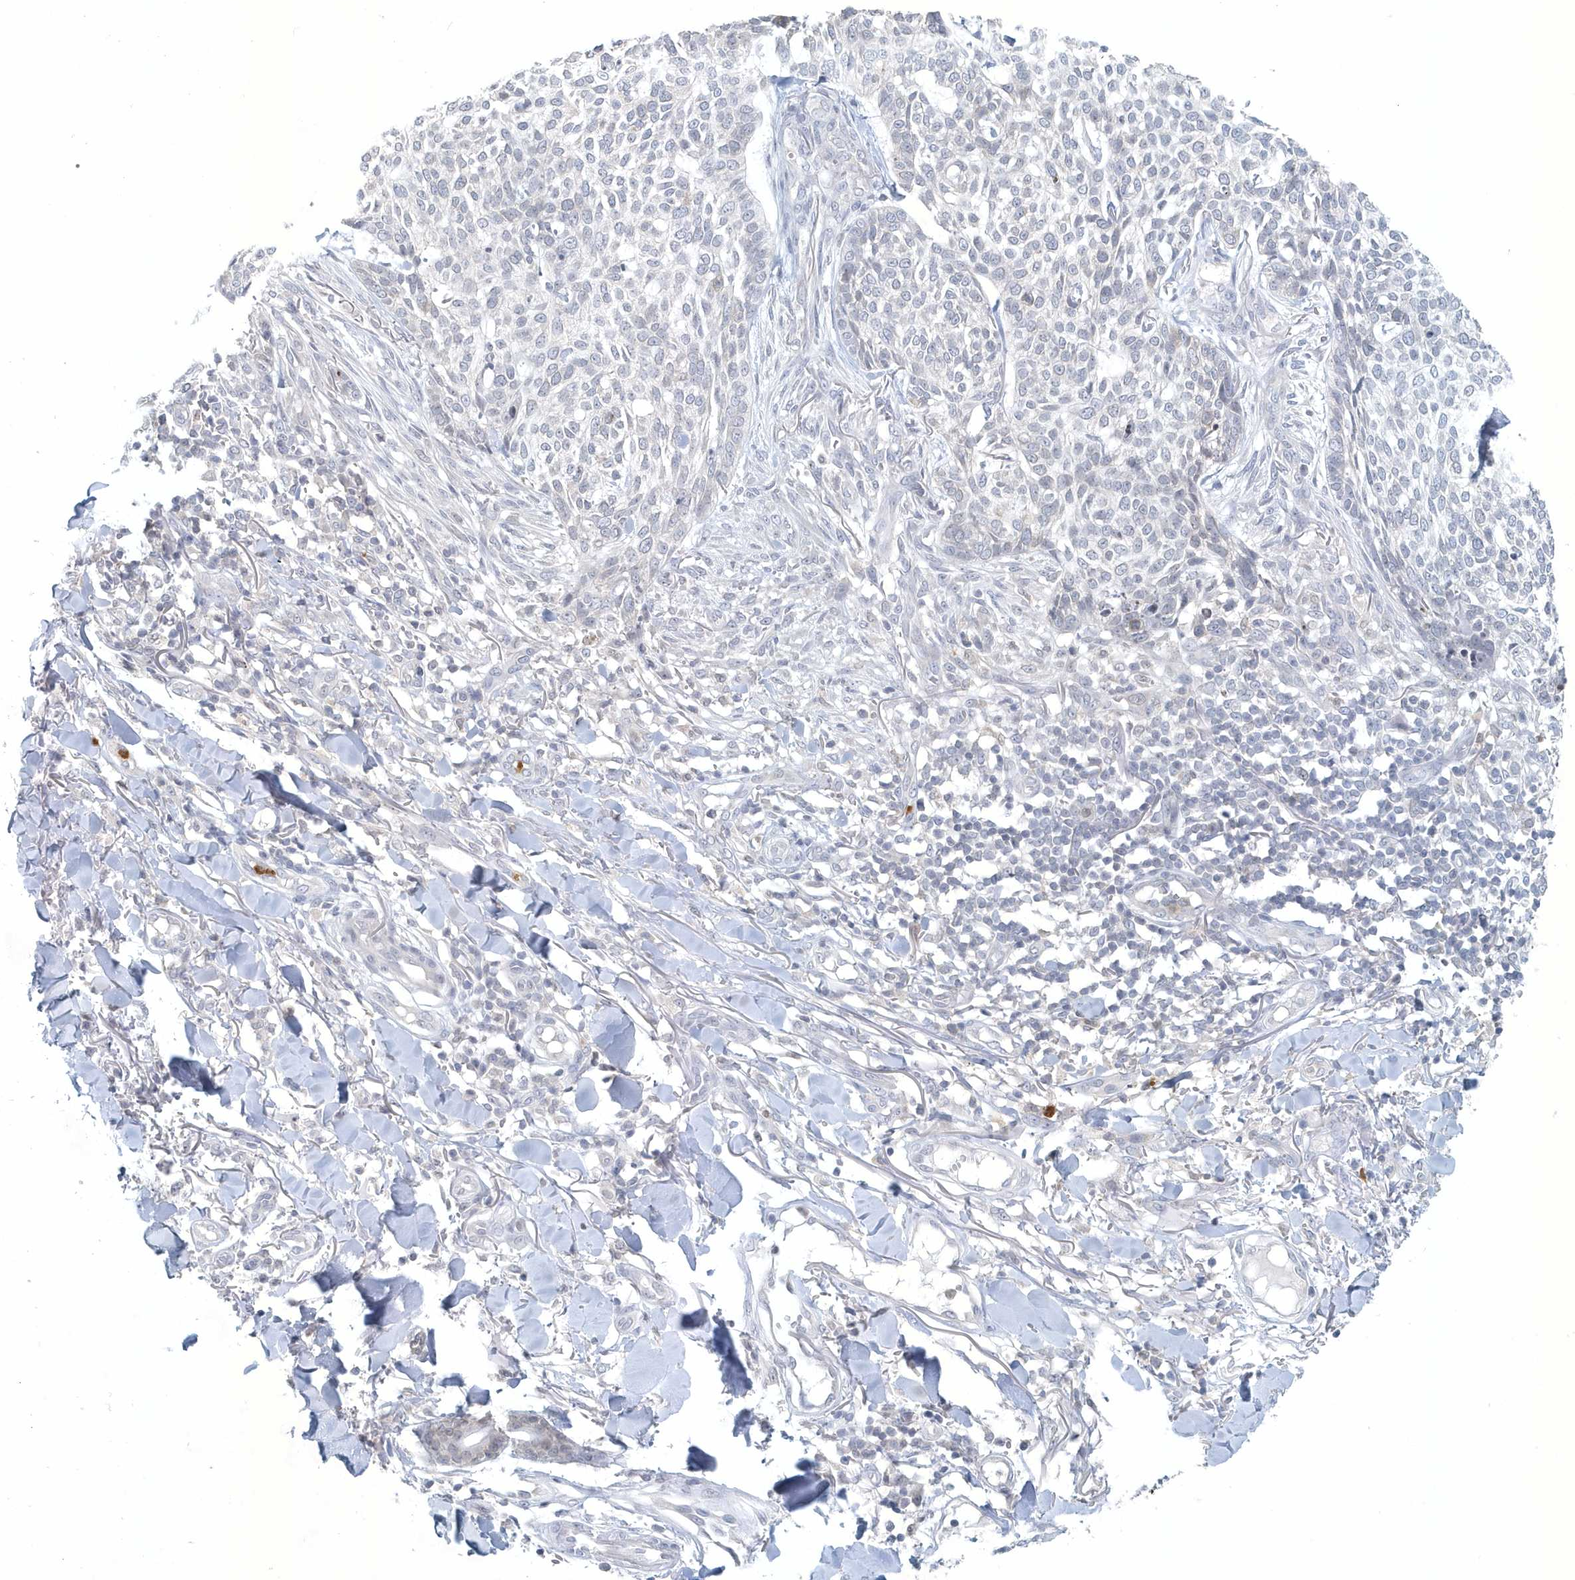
{"staining": {"intensity": "negative", "quantity": "none", "location": "none"}, "tissue": "skin cancer", "cell_type": "Tumor cells", "image_type": "cancer", "snomed": [{"axis": "morphology", "description": "Basal cell carcinoma"}, {"axis": "topography", "description": "Skin"}], "caption": "Tumor cells show no significant protein staining in skin cancer. (DAB (3,3'-diaminobenzidine) IHC with hematoxylin counter stain).", "gene": "NUP54", "patient": {"sex": "female", "age": 64}}